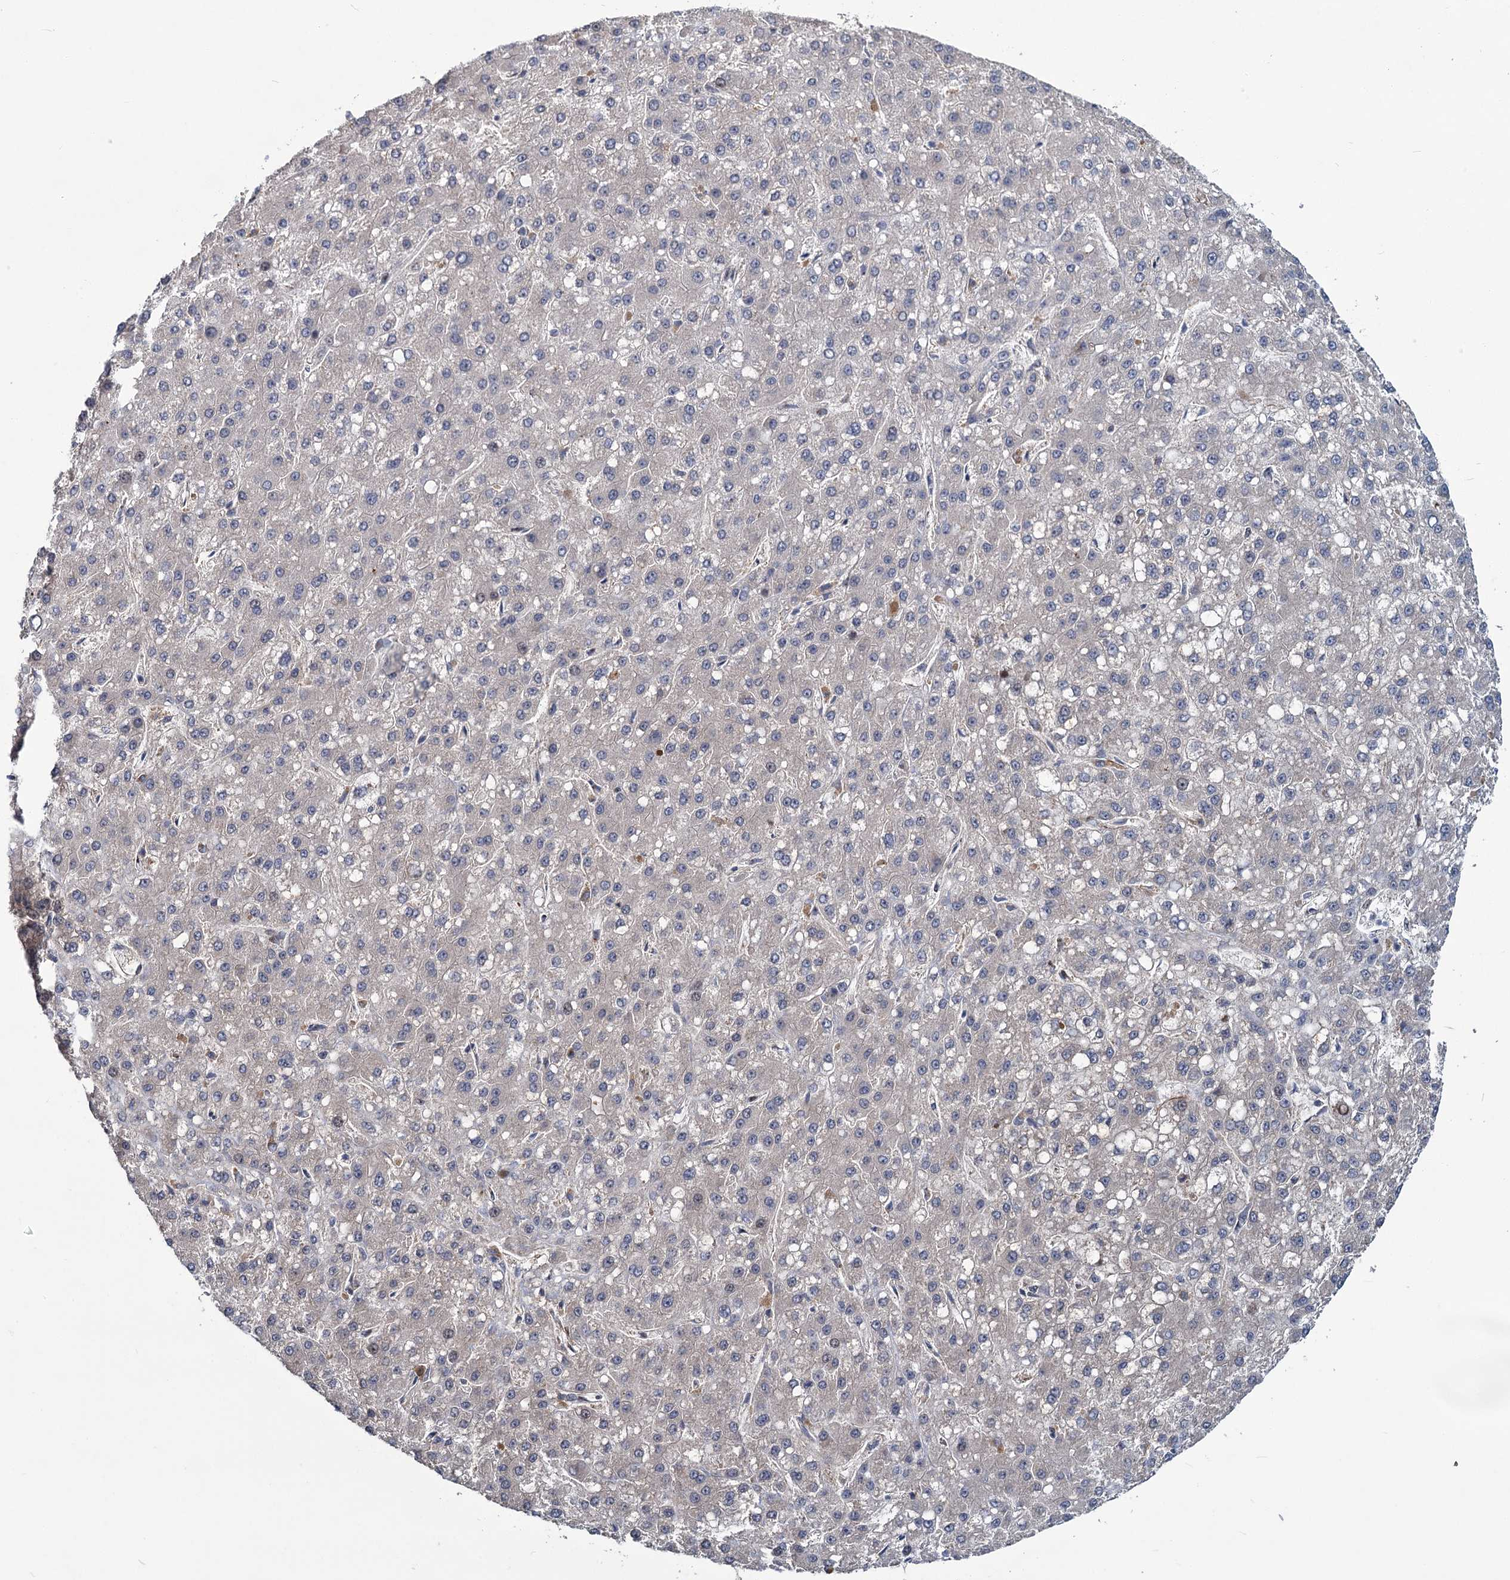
{"staining": {"intensity": "negative", "quantity": "none", "location": "none"}, "tissue": "liver cancer", "cell_type": "Tumor cells", "image_type": "cancer", "snomed": [{"axis": "morphology", "description": "Carcinoma, Hepatocellular, NOS"}, {"axis": "topography", "description": "Liver"}], "caption": "An image of human liver cancer (hepatocellular carcinoma) is negative for staining in tumor cells.", "gene": "PKN2", "patient": {"sex": "male", "age": 67}}